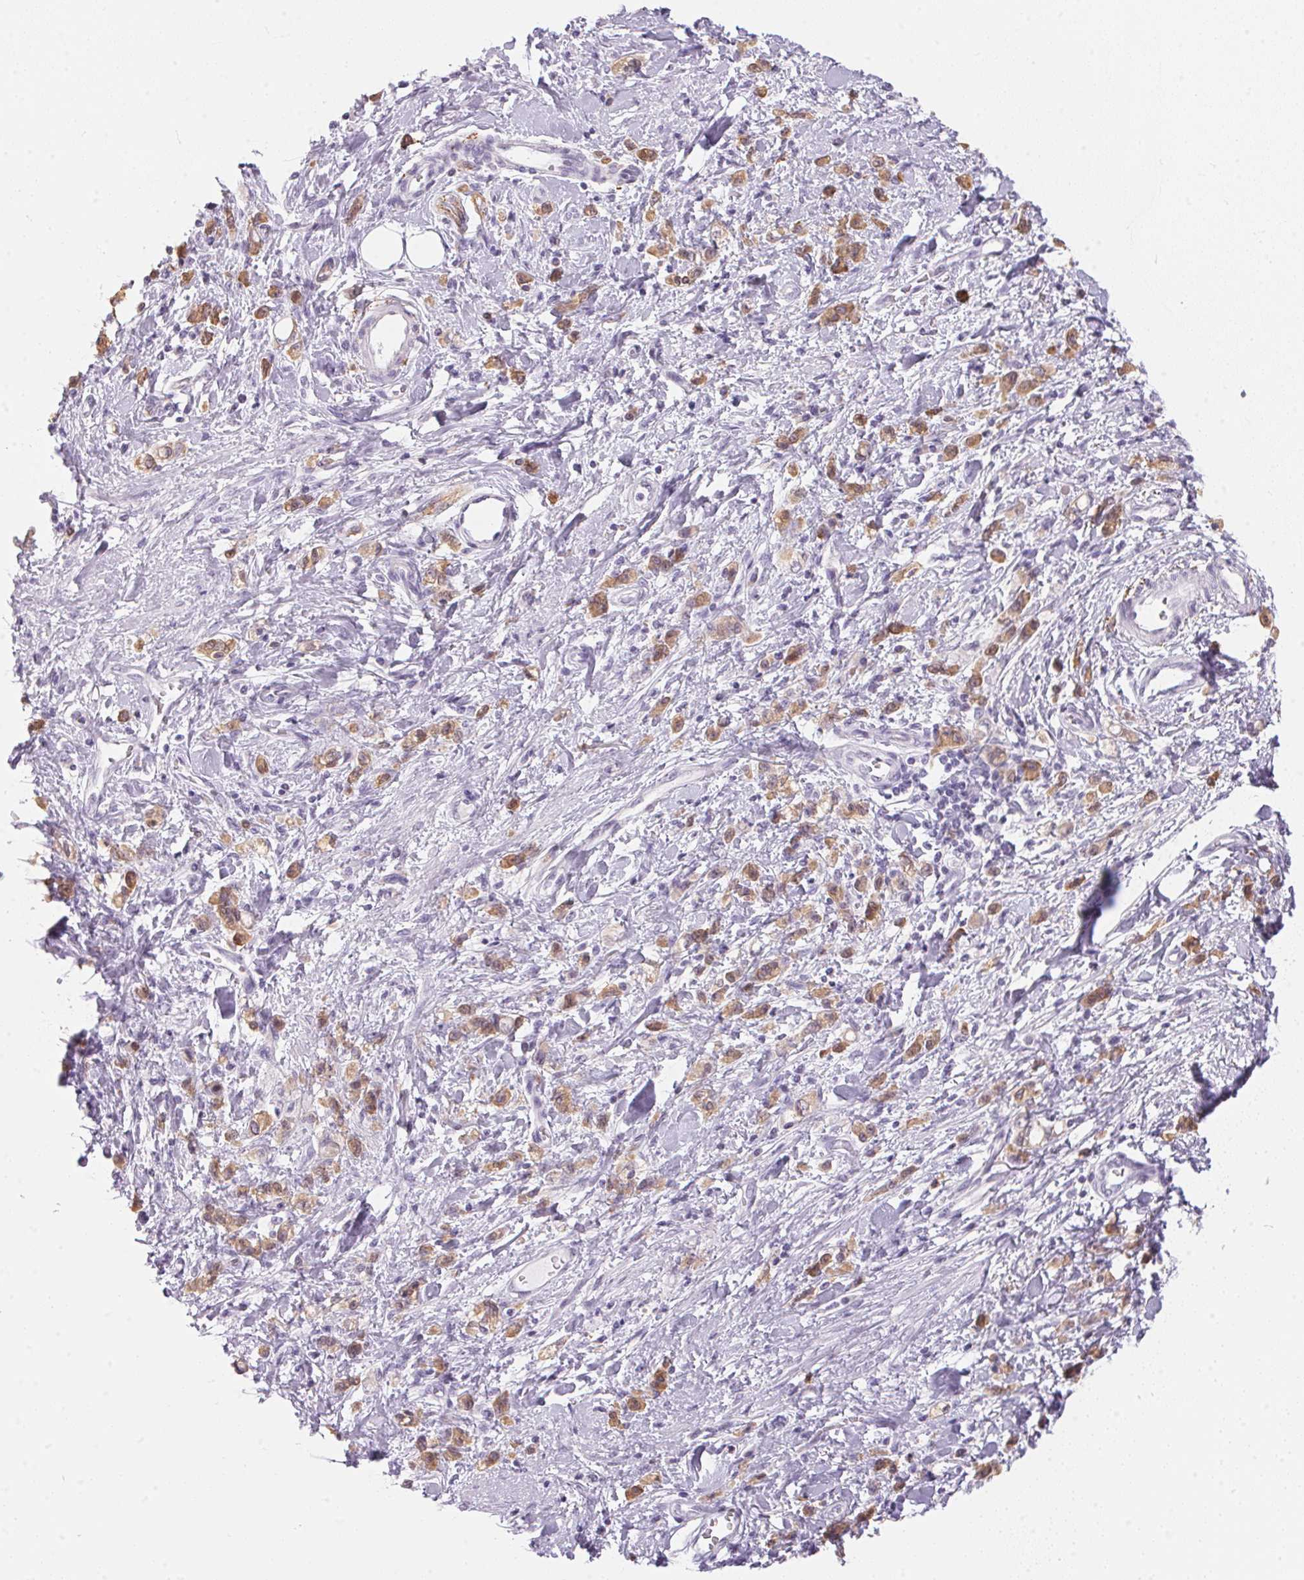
{"staining": {"intensity": "moderate", "quantity": "25%-75%", "location": "cytoplasmic/membranous"}, "tissue": "stomach cancer", "cell_type": "Tumor cells", "image_type": "cancer", "snomed": [{"axis": "morphology", "description": "Adenocarcinoma, NOS"}, {"axis": "topography", "description": "Stomach"}], "caption": "Immunohistochemical staining of adenocarcinoma (stomach) reveals medium levels of moderate cytoplasmic/membranous expression in approximately 25%-75% of tumor cells.", "gene": "CADPS", "patient": {"sex": "male", "age": 77}}